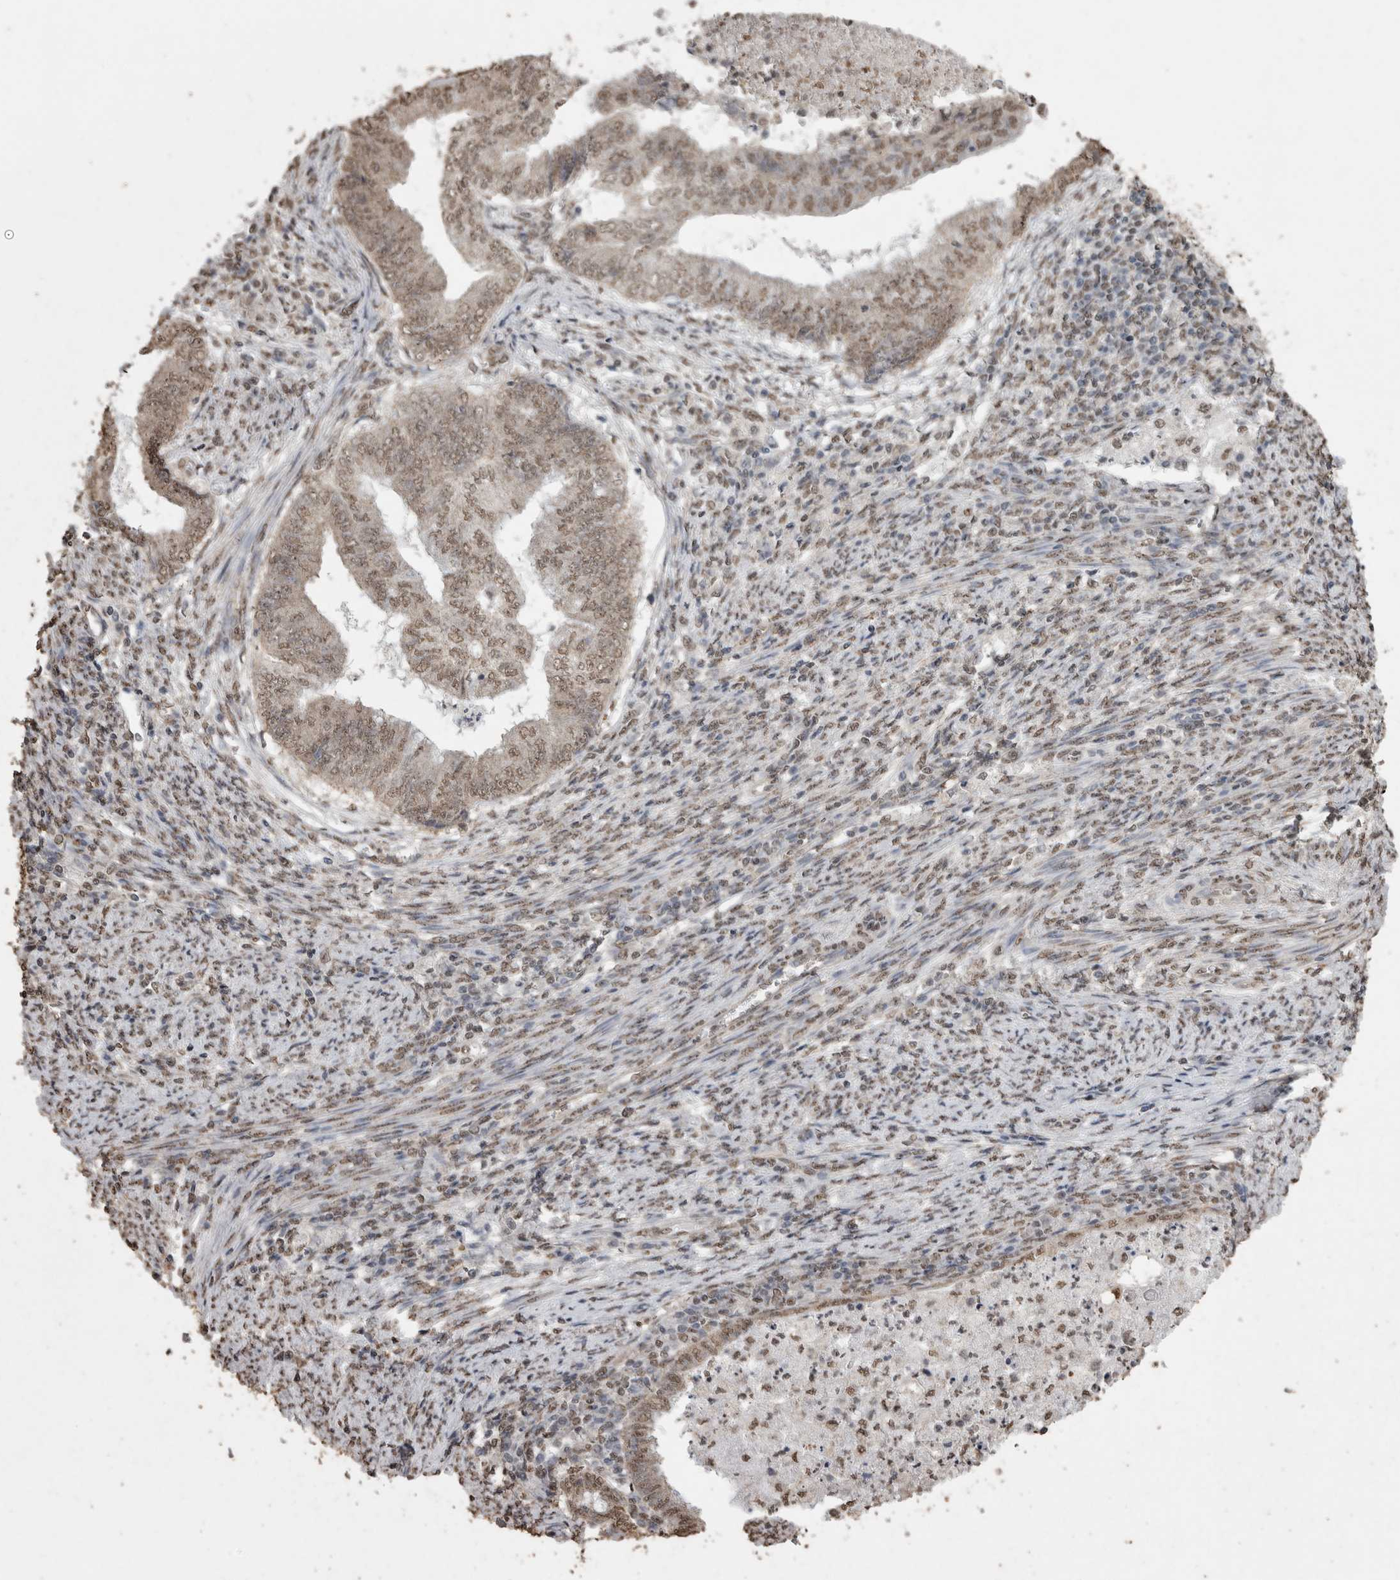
{"staining": {"intensity": "weak", "quantity": ">75%", "location": "nuclear"}, "tissue": "endometrial cancer", "cell_type": "Tumor cells", "image_type": "cancer", "snomed": [{"axis": "morphology", "description": "Polyp, NOS"}, {"axis": "morphology", "description": "Adenocarcinoma, NOS"}, {"axis": "morphology", "description": "Adenoma, NOS"}, {"axis": "topography", "description": "Endometrium"}], "caption": "Adenocarcinoma (endometrial) stained for a protein exhibits weak nuclear positivity in tumor cells.", "gene": "SMAD7", "patient": {"sex": "female", "age": 79}}